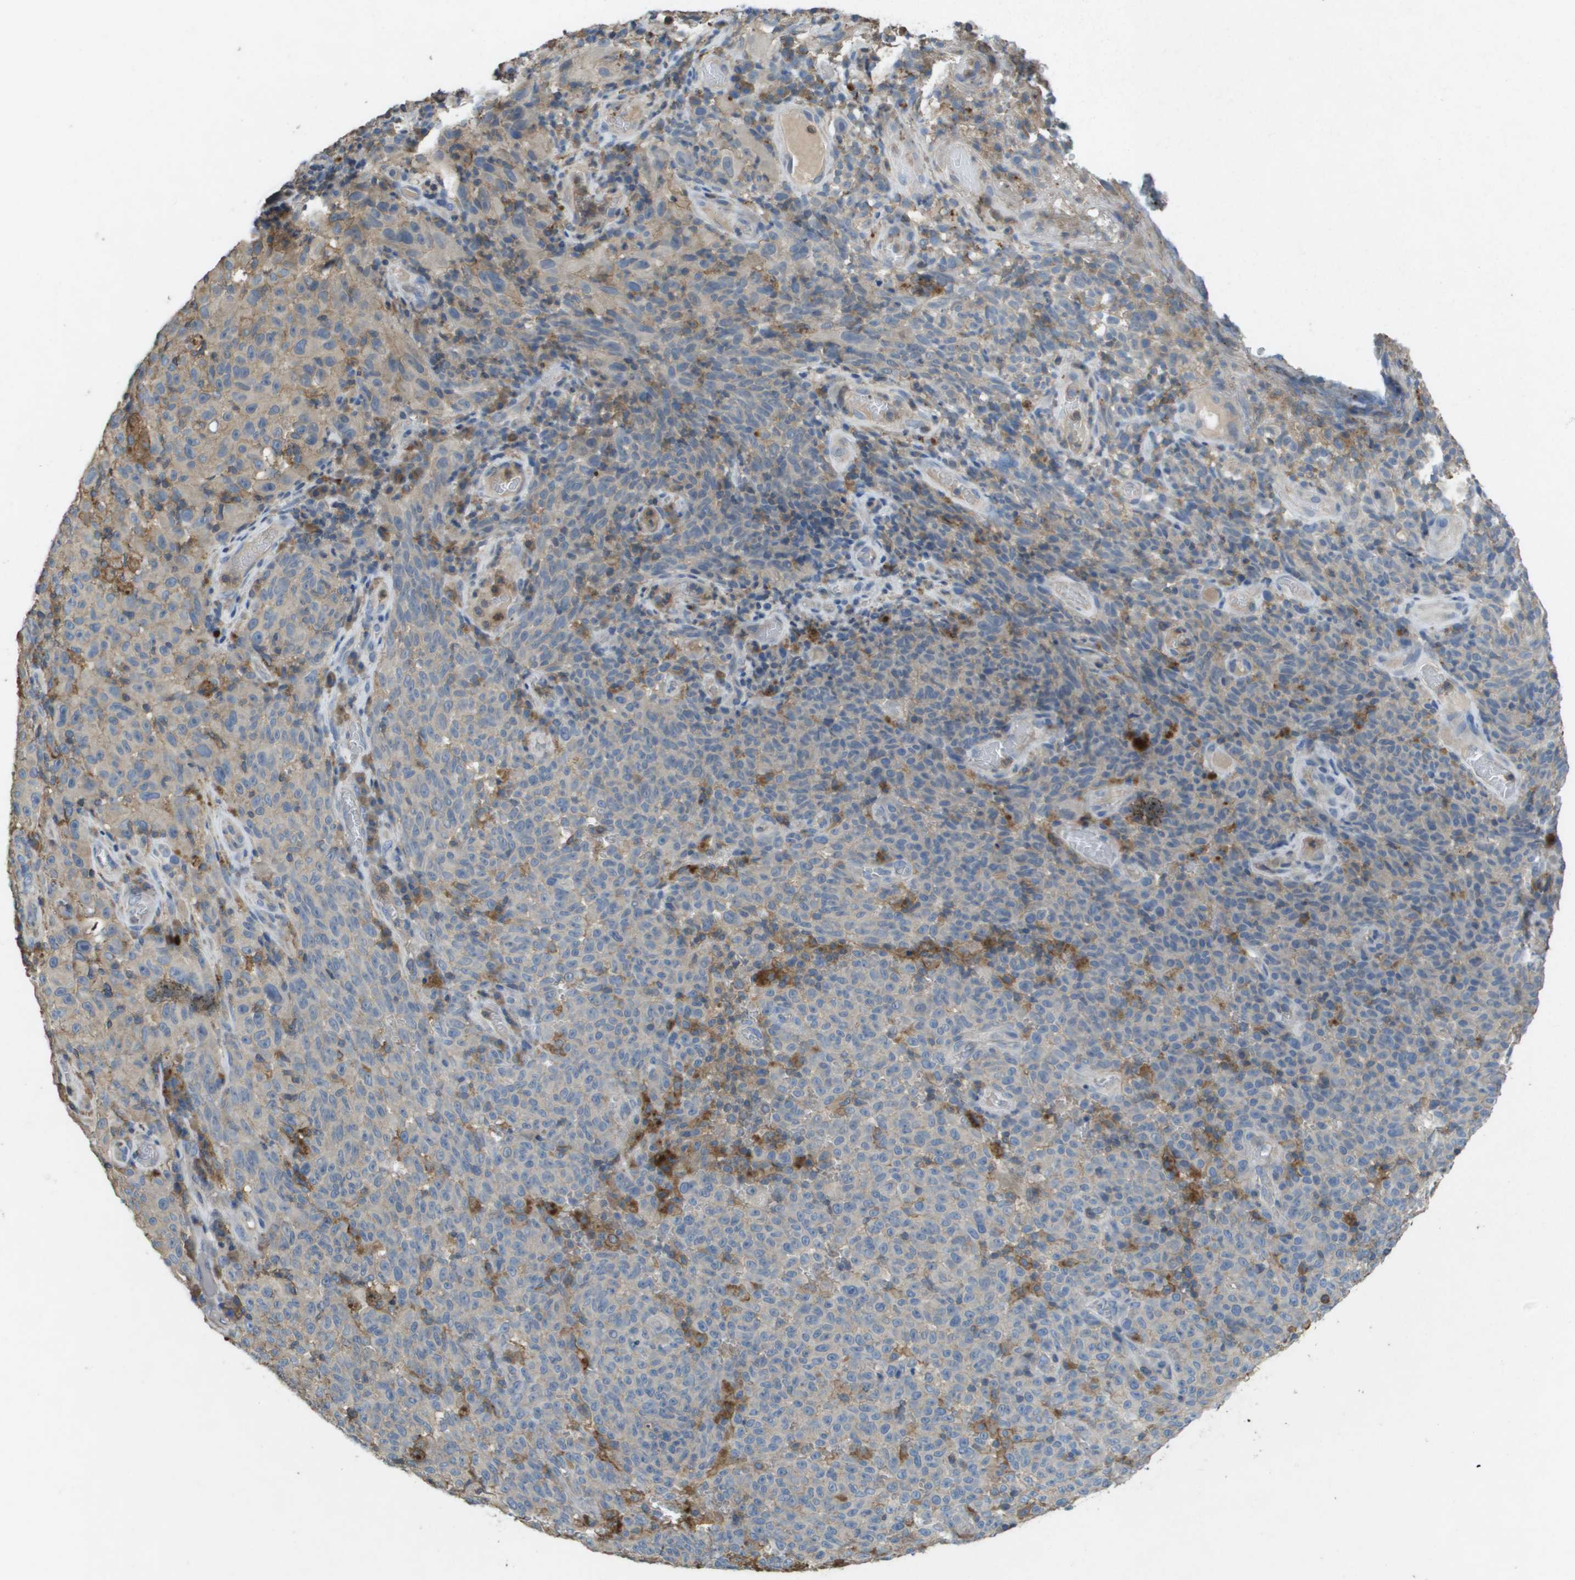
{"staining": {"intensity": "weak", "quantity": "<25%", "location": "cytoplasmic/membranous"}, "tissue": "melanoma", "cell_type": "Tumor cells", "image_type": "cancer", "snomed": [{"axis": "morphology", "description": "Malignant melanoma, NOS"}, {"axis": "topography", "description": "Skin"}], "caption": "Tumor cells show no significant staining in malignant melanoma.", "gene": "CLCA4", "patient": {"sex": "female", "age": 82}}